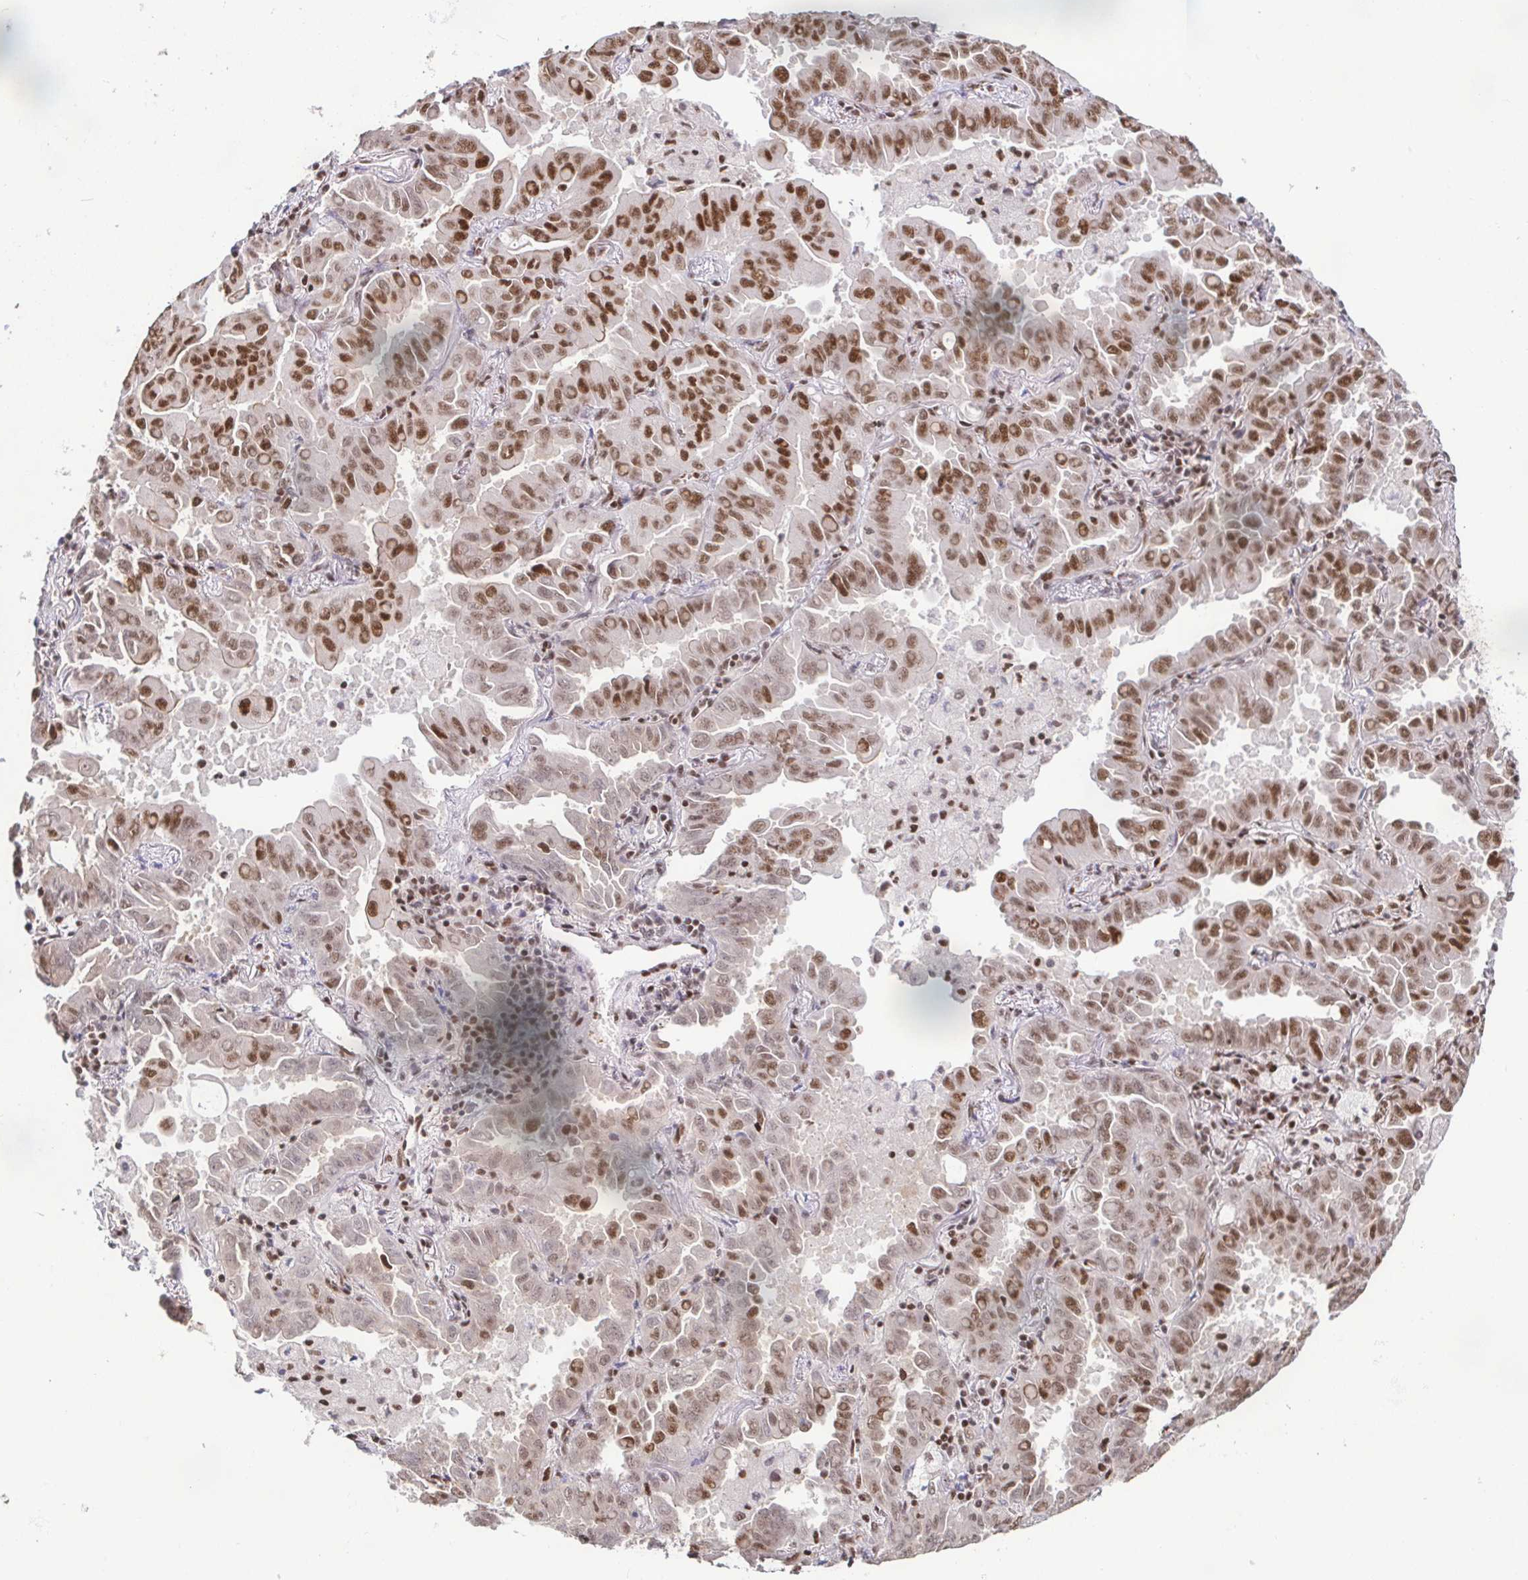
{"staining": {"intensity": "strong", "quantity": "25%-75%", "location": "nuclear"}, "tissue": "lung cancer", "cell_type": "Tumor cells", "image_type": "cancer", "snomed": [{"axis": "morphology", "description": "Adenocarcinoma, NOS"}, {"axis": "topography", "description": "Lung"}], "caption": "IHC histopathology image of neoplastic tissue: human lung cancer (adenocarcinoma) stained using immunohistochemistry (IHC) displays high levels of strong protein expression localized specifically in the nuclear of tumor cells, appearing as a nuclear brown color.", "gene": "SP3", "patient": {"sex": "male", "age": 64}}